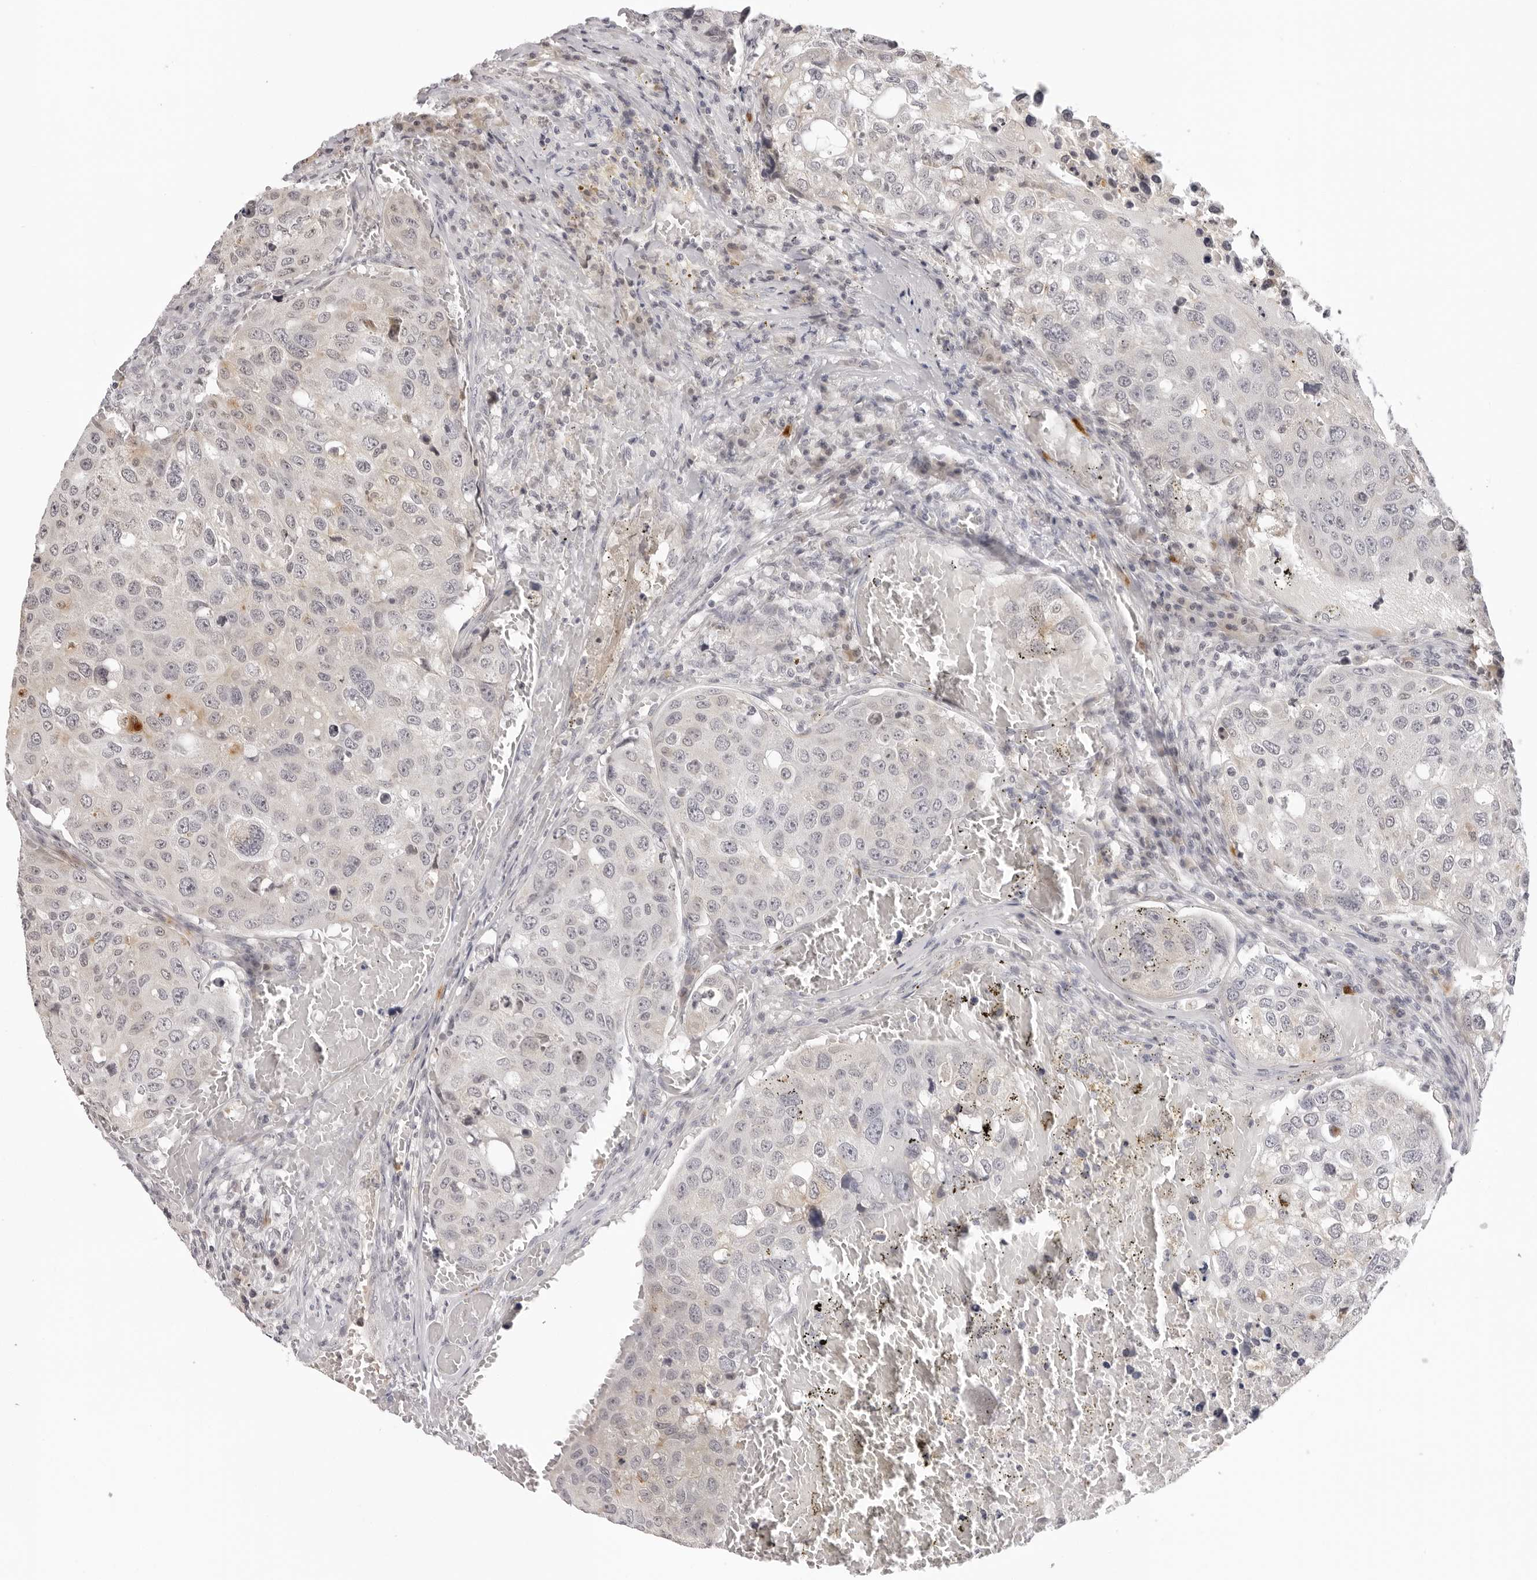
{"staining": {"intensity": "negative", "quantity": "none", "location": "none"}, "tissue": "urothelial cancer", "cell_type": "Tumor cells", "image_type": "cancer", "snomed": [{"axis": "morphology", "description": "Urothelial carcinoma, High grade"}, {"axis": "topography", "description": "Lymph node"}, {"axis": "topography", "description": "Urinary bladder"}], "caption": "Tumor cells show no significant staining in urothelial carcinoma (high-grade). Nuclei are stained in blue.", "gene": "STRADB", "patient": {"sex": "male", "age": 51}}